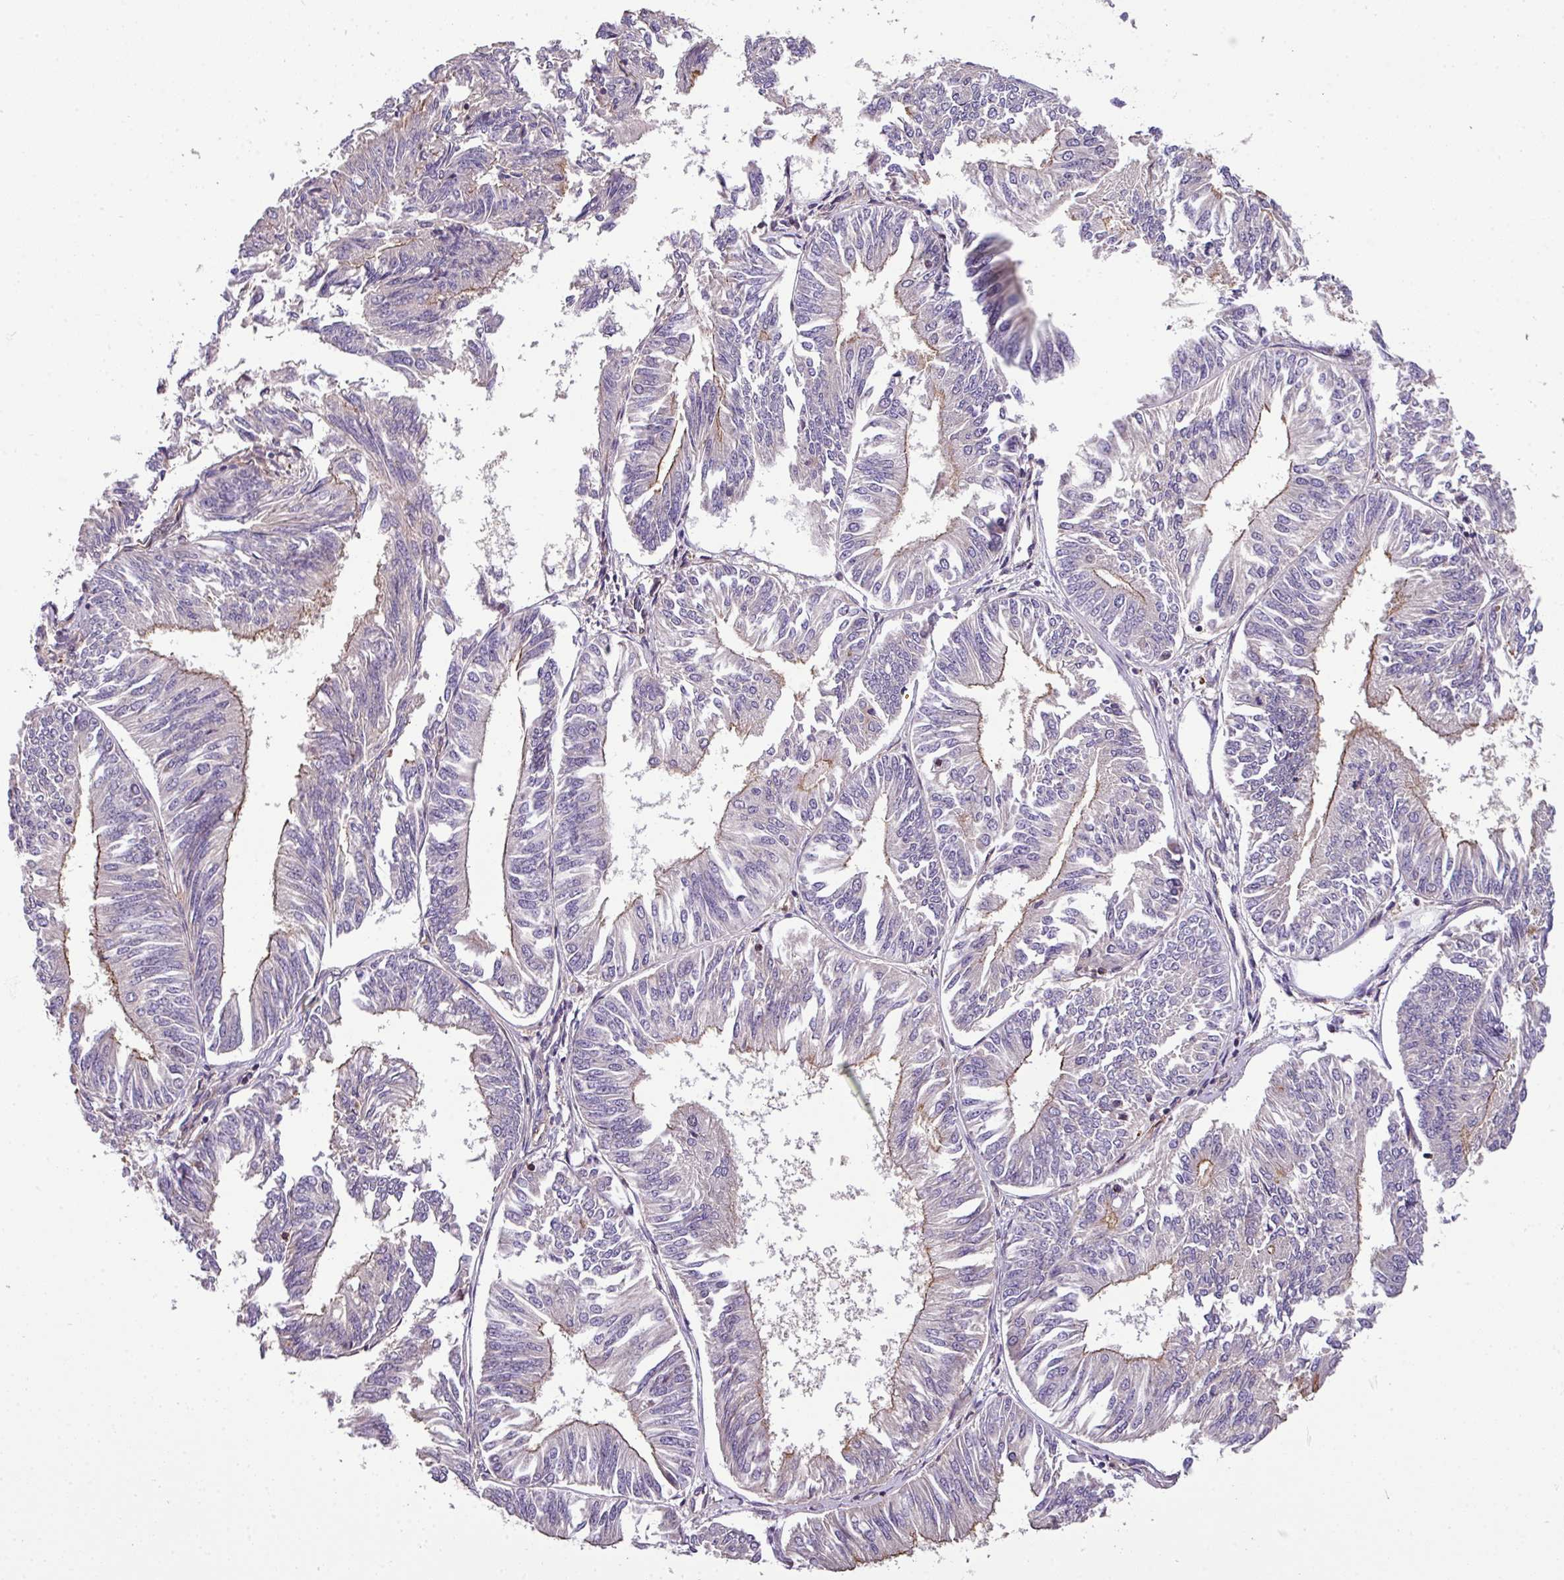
{"staining": {"intensity": "moderate", "quantity": "<25%", "location": "cytoplasmic/membranous"}, "tissue": "endometrial cancer", "cell_type": "Tumor cells", "image_type": "cancer", "snomed": [{"axis": "morphology", "description": "Adenocarcinoma, NOS"}, {"axis": "topography", "description": "Endometrium"}], "caption": "Moderate cytoplasmic/membranous expression for a protein is identified in about <25% of tumor cells of endometrial cancer (adenocarcinoma) using immunohistochemistry.", "gene": "CASS4", "patient": {"sex": "female", "age": 58}}